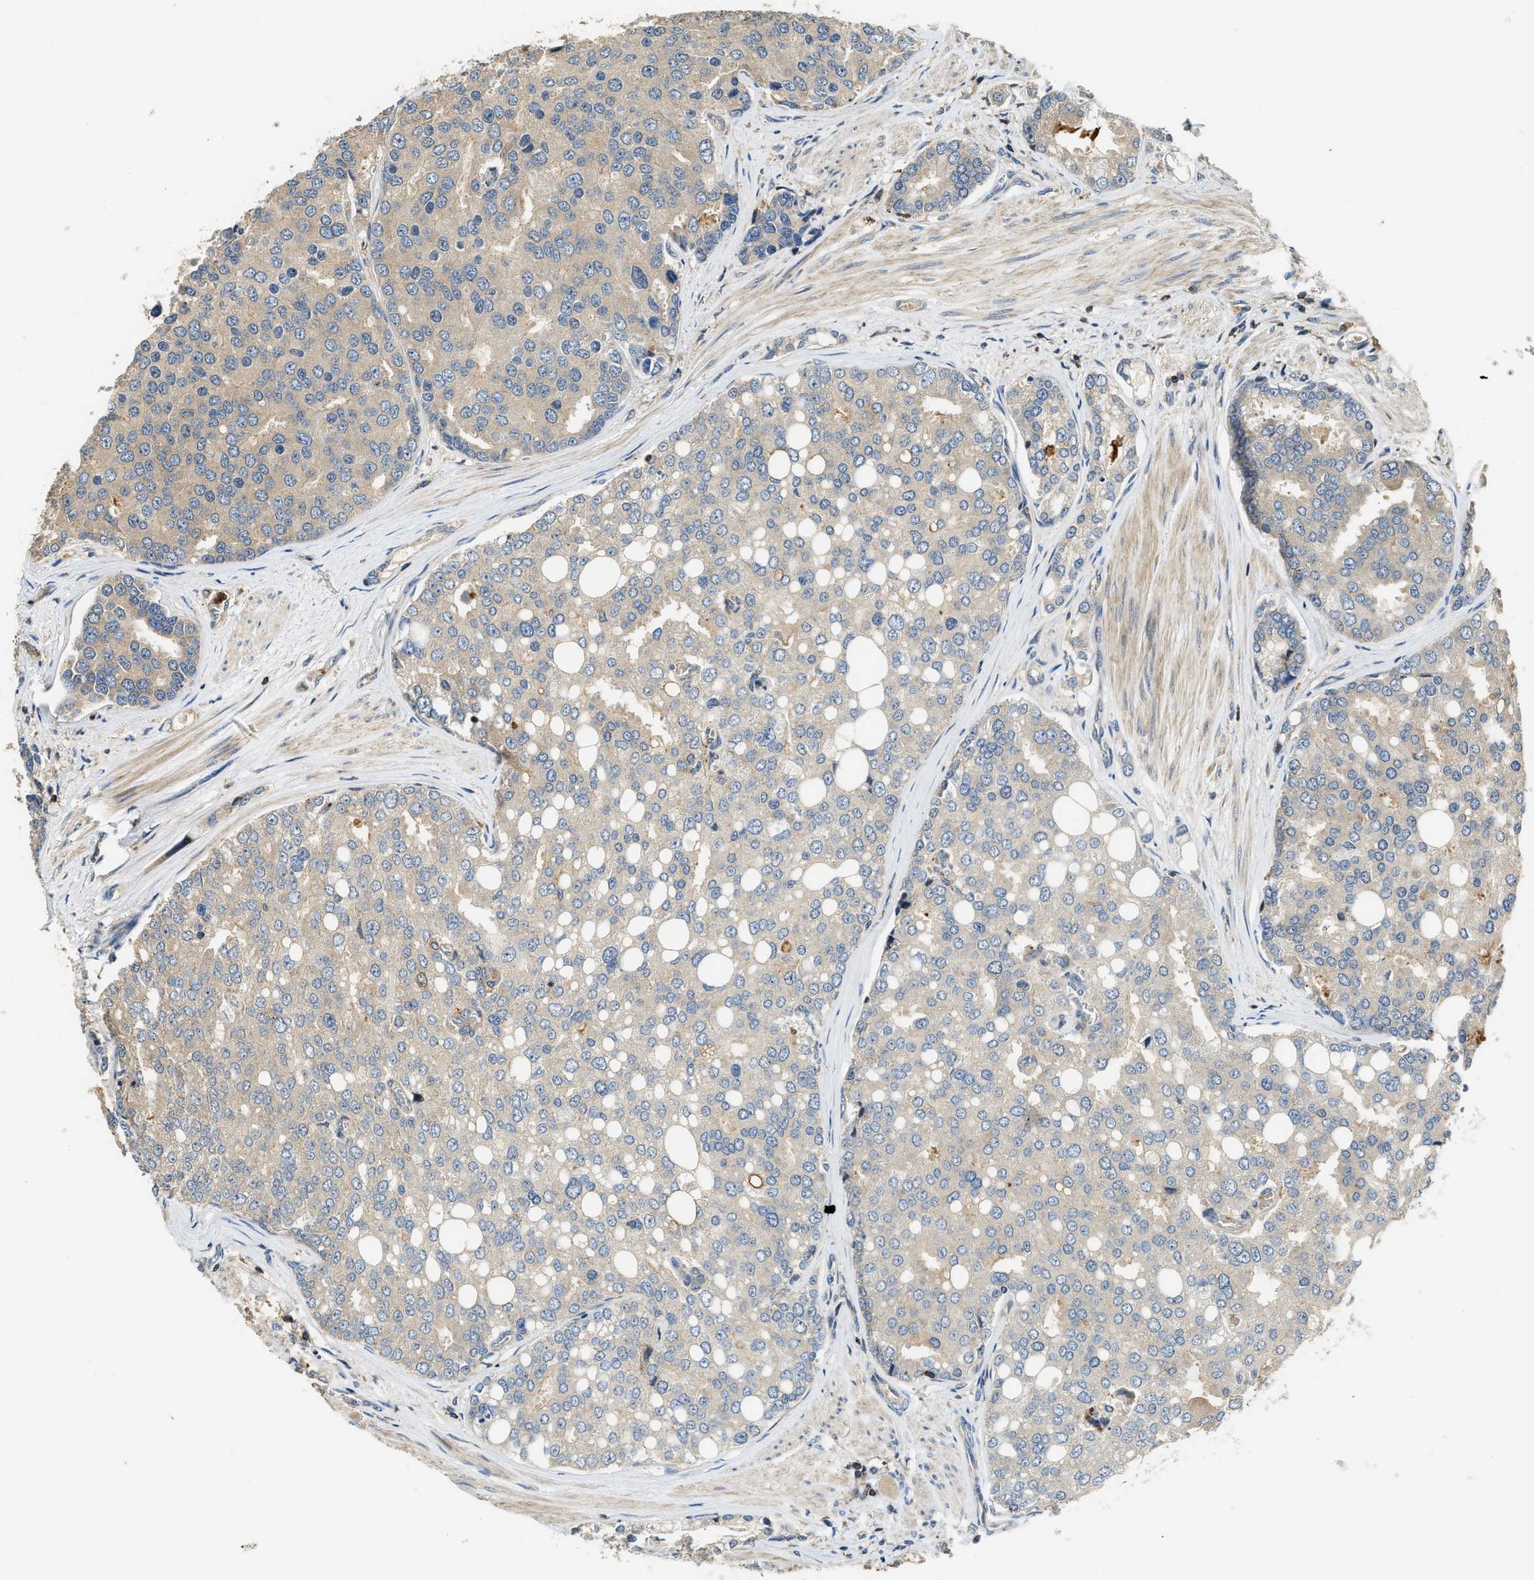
{"staining": {"intensity": "weak", "quantity": ">75%", "location": "cytoplasmic/membranous"}, "tissue": "prostate cancer", "cell_type": "Tumor cells", "image_type": "cancer", "snomed": [{"axis": "morphology", "description": "Adenocarcinoma, High grade"}, {"axis": "topography", "description": "Prostate"}], "caption": "Immunohistochemical staining of prostate cancer demonstrates weak cytoplasmic/membranous protein positivity in approximately >75% of tumor cells.", "gene": "SNX5", "patient": {"sex": "male", "age": 50}}